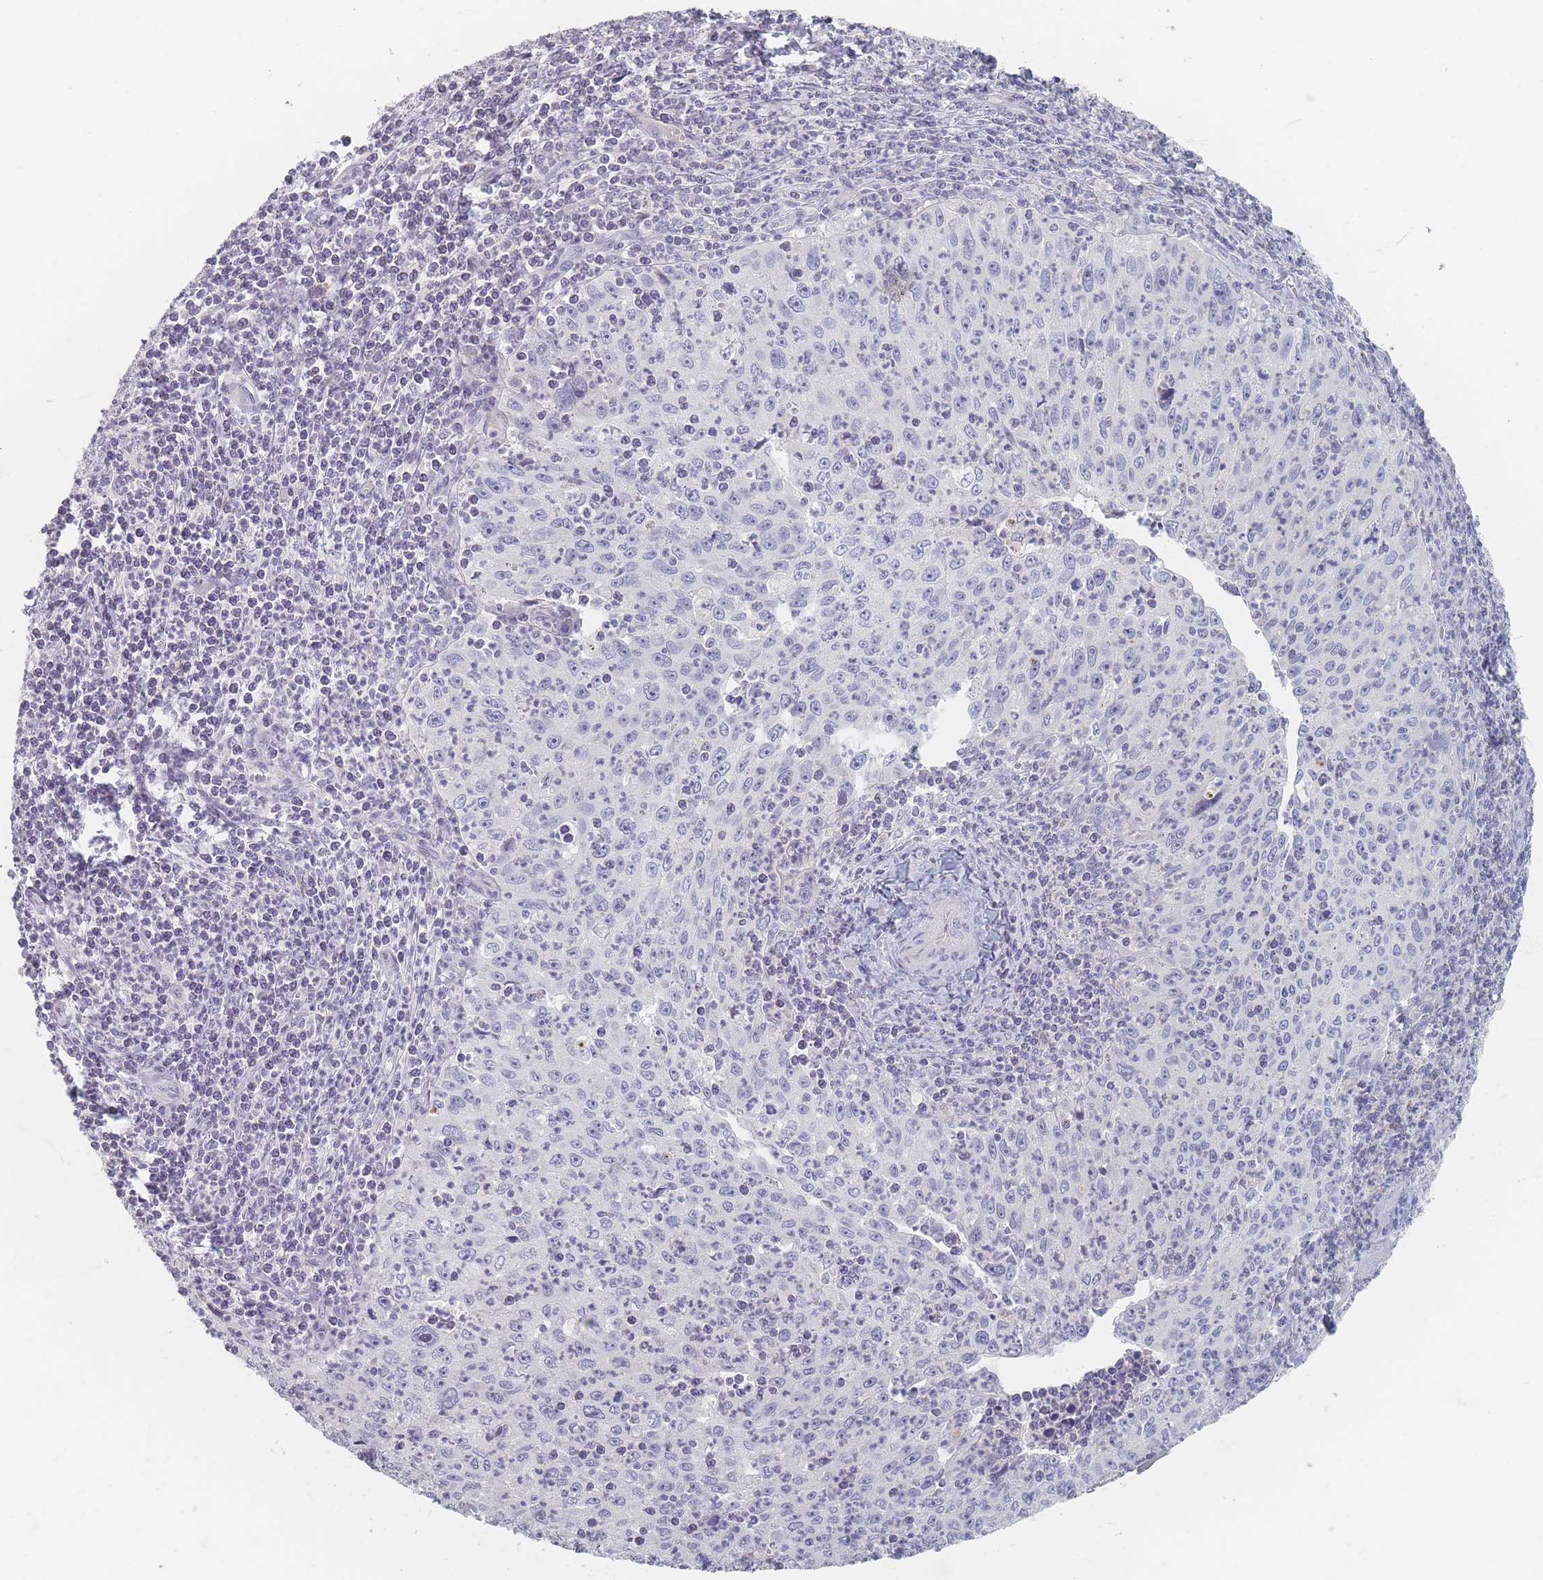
{"staining": {"intensity": "negative", "quantity": "none", "location": "none"}, "tissue": "cervical cancer", "cell_type": "Tumor cells", "image_type": "cancer", "snomed": [{"axis": "morphology", "description": "Squamous cell carcinoma, NOS"}, {"axis": "topography", "description": "Cervix"}], "caption": "Immunohistochemistry photomicrograph of neoplastic tissue: cervical cancer (squamous cell carcinoma) stained with DAB (3,3'-diaminobenzidine) exhibits no significant protein positivity in tumor cells.", "gene": "CD37", "patient": {"sex": "female", "age": 30}}